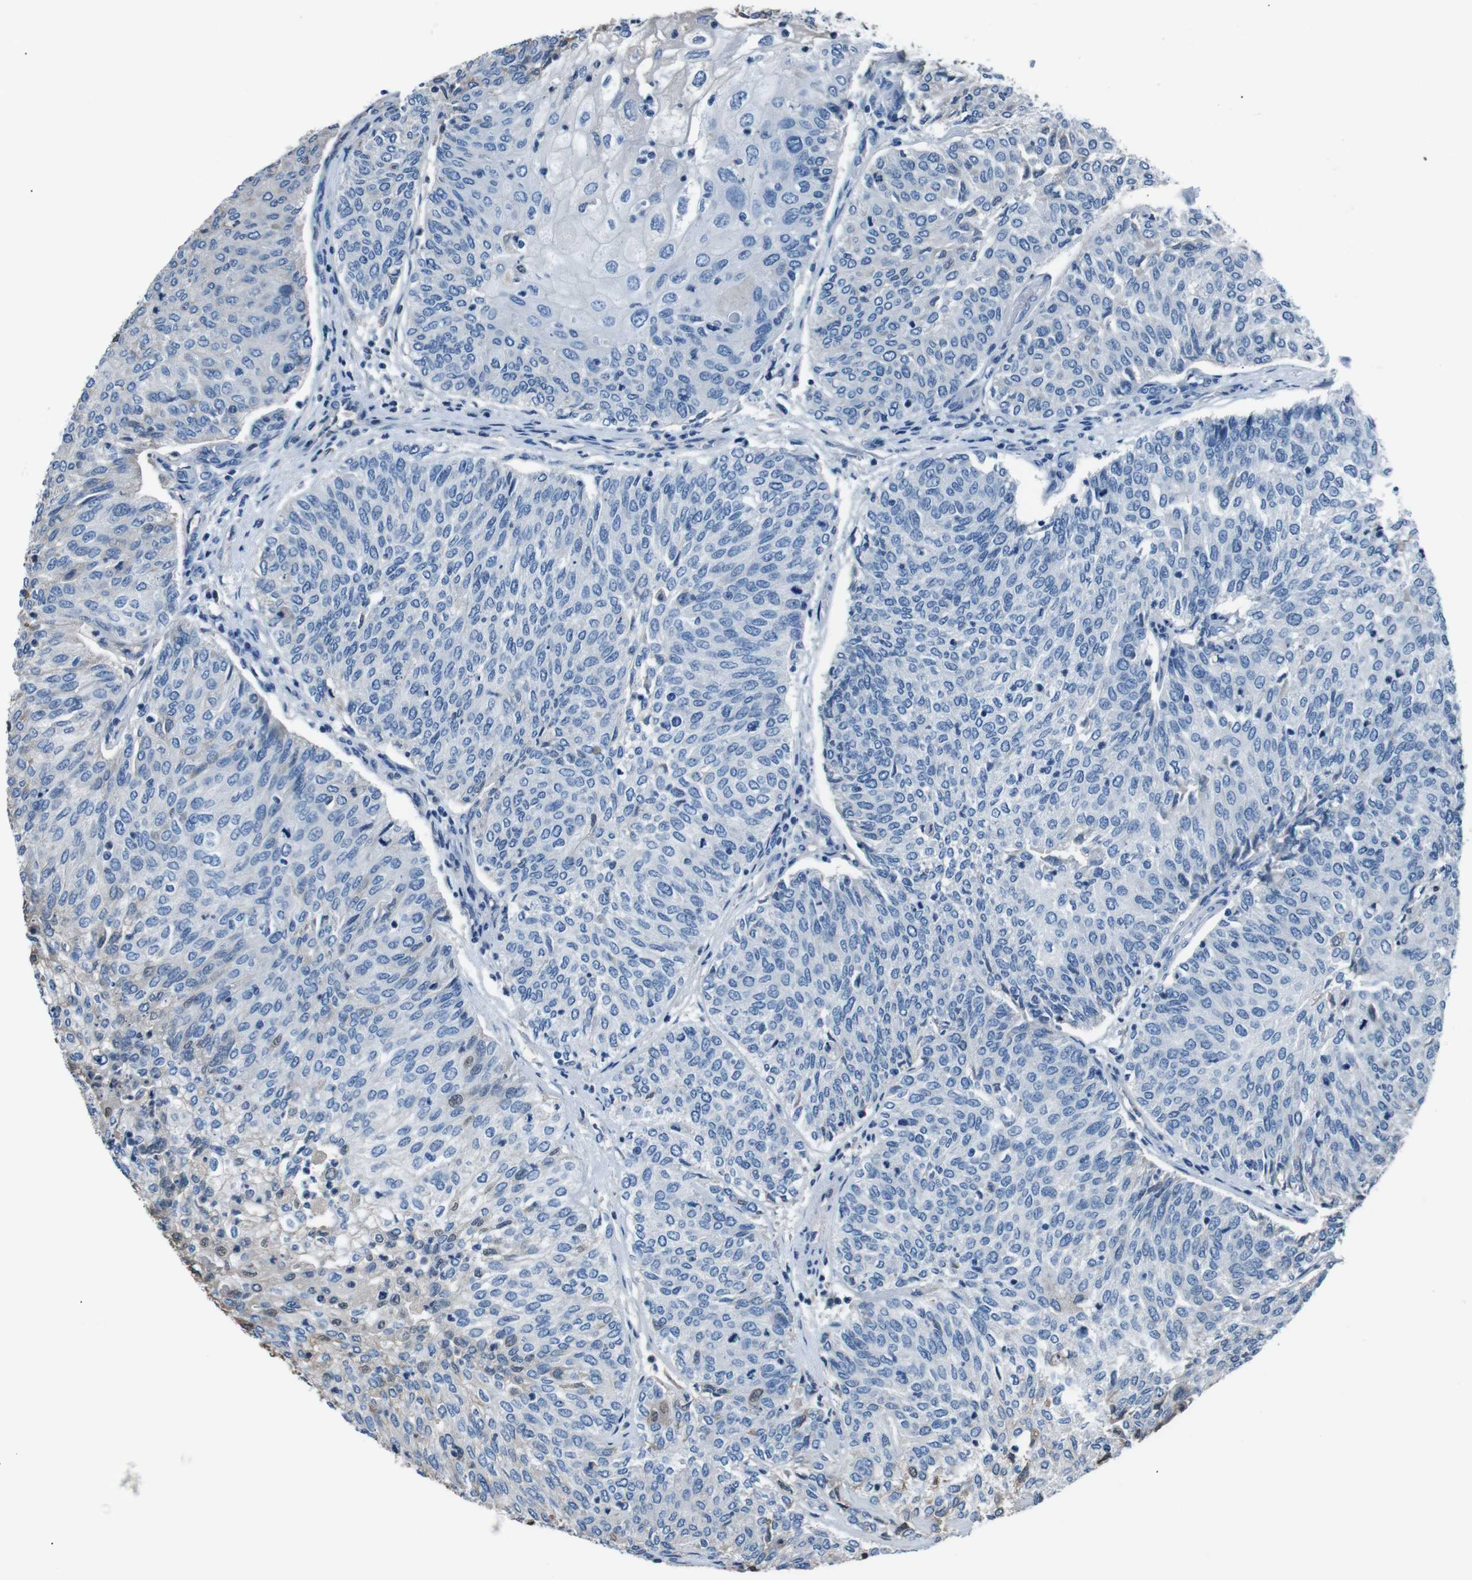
{"staining": {"intensity": "negative", "quantity": "none", "location": "none"}, "tissue": "urothelial cancer", "cell_type": "Tumor cells", "image_type": "cancer", "snomed": [{"axis": "morphology", "description": "Urothelial carcinoma, Low grade"}, {"axis": "topography", "description": "Urinary bladder"}], "caption": "The histopathology image shows no staining of tumor cells in low-grade urothelial carcinoma.", "gene": "LEP", "patient": {"sex": "female", "age": 79}}